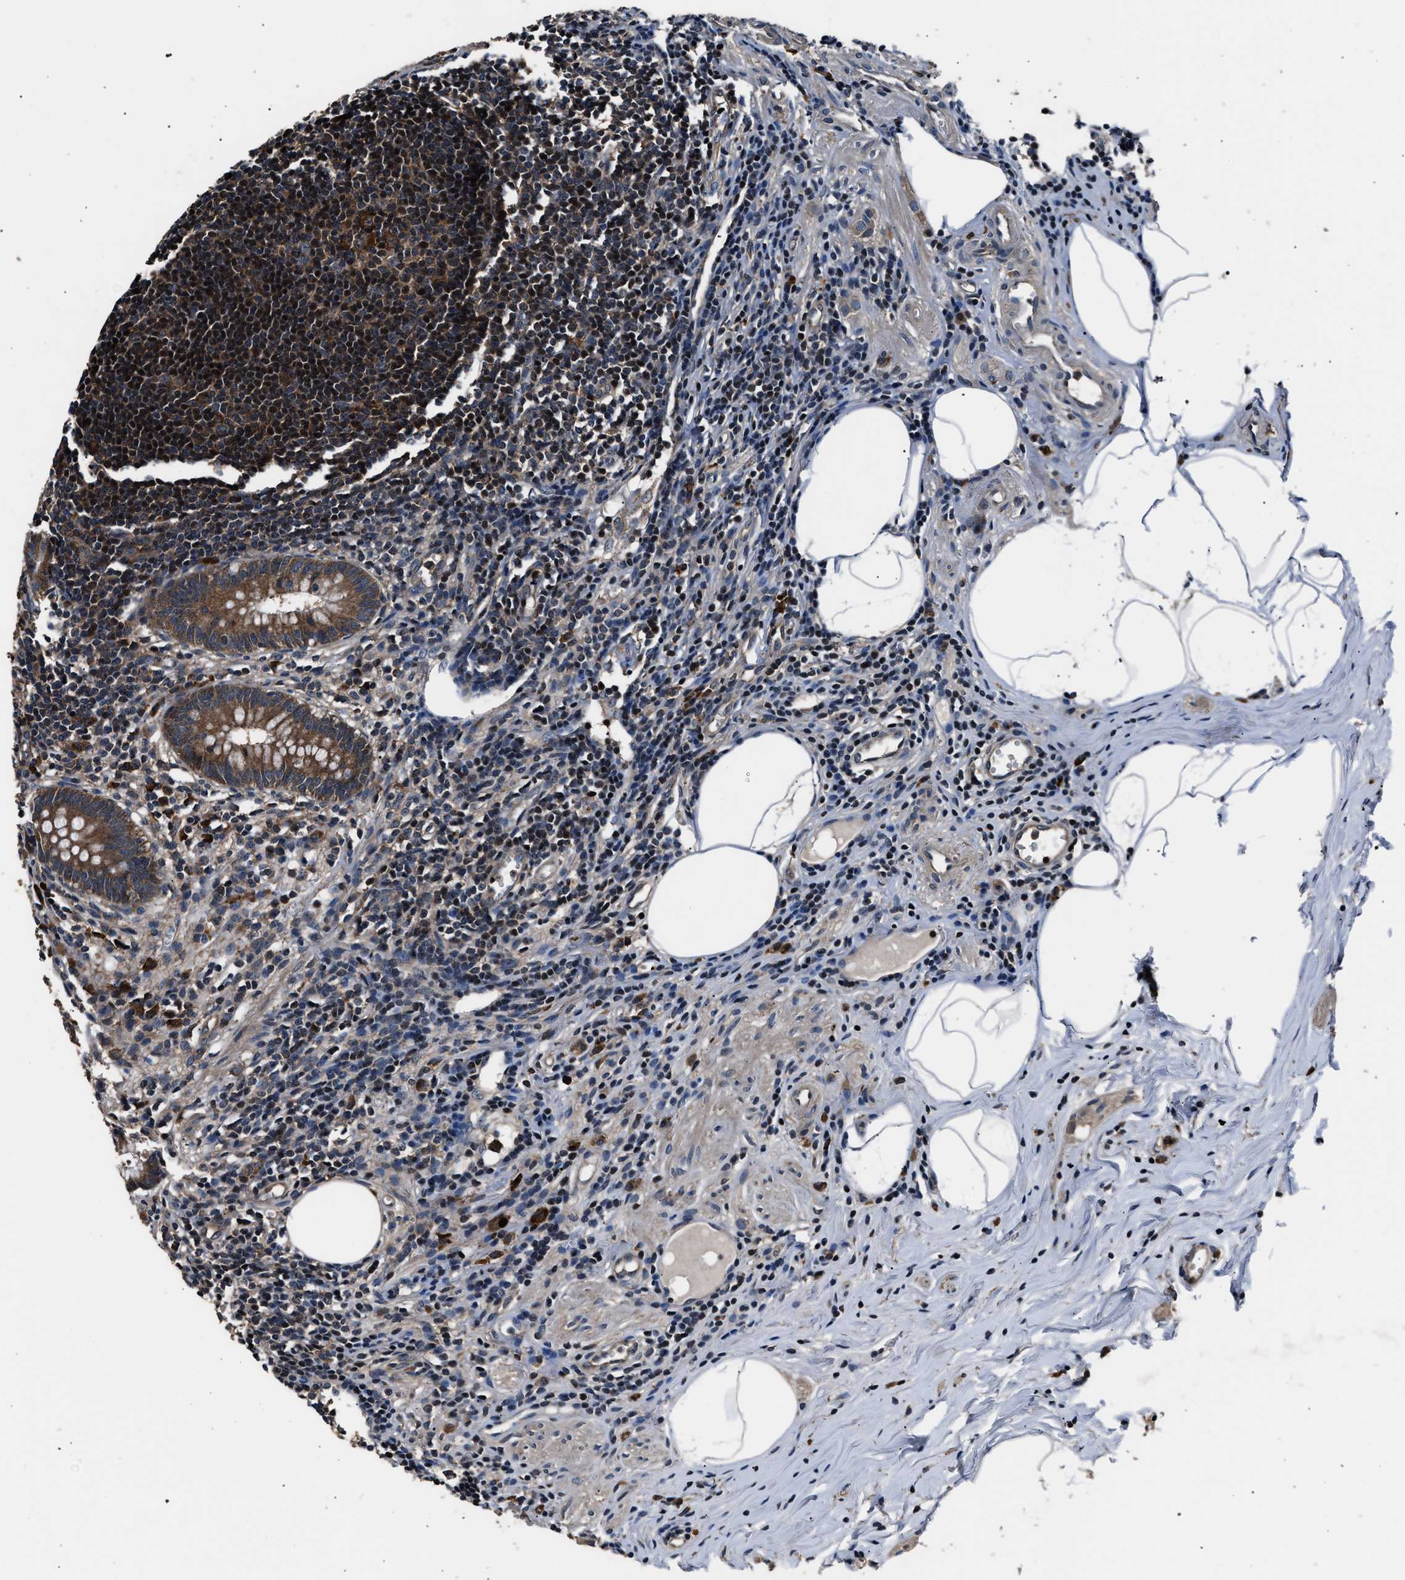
{"staining": {"intensity": "strong", "quantity": ">75%", "location": "cytoplasmic/membranous"}, "tissue": "appendix", "cell_type": "Glandular cells", "image_type": "normal", "snomed": [{"axis": "morphology", "description": "Normal tissue, NOS"}, {"axis": "topography", "description": "Appendix"}], "caption": "Brown immunohistochemical staining in unremarkable human appendix demonstrates strong cytoplasmic/membranous expression in about >75% of glandular cells.", "gene": "IMPDH2", "patient": {"sex": "female", "age": 50}}